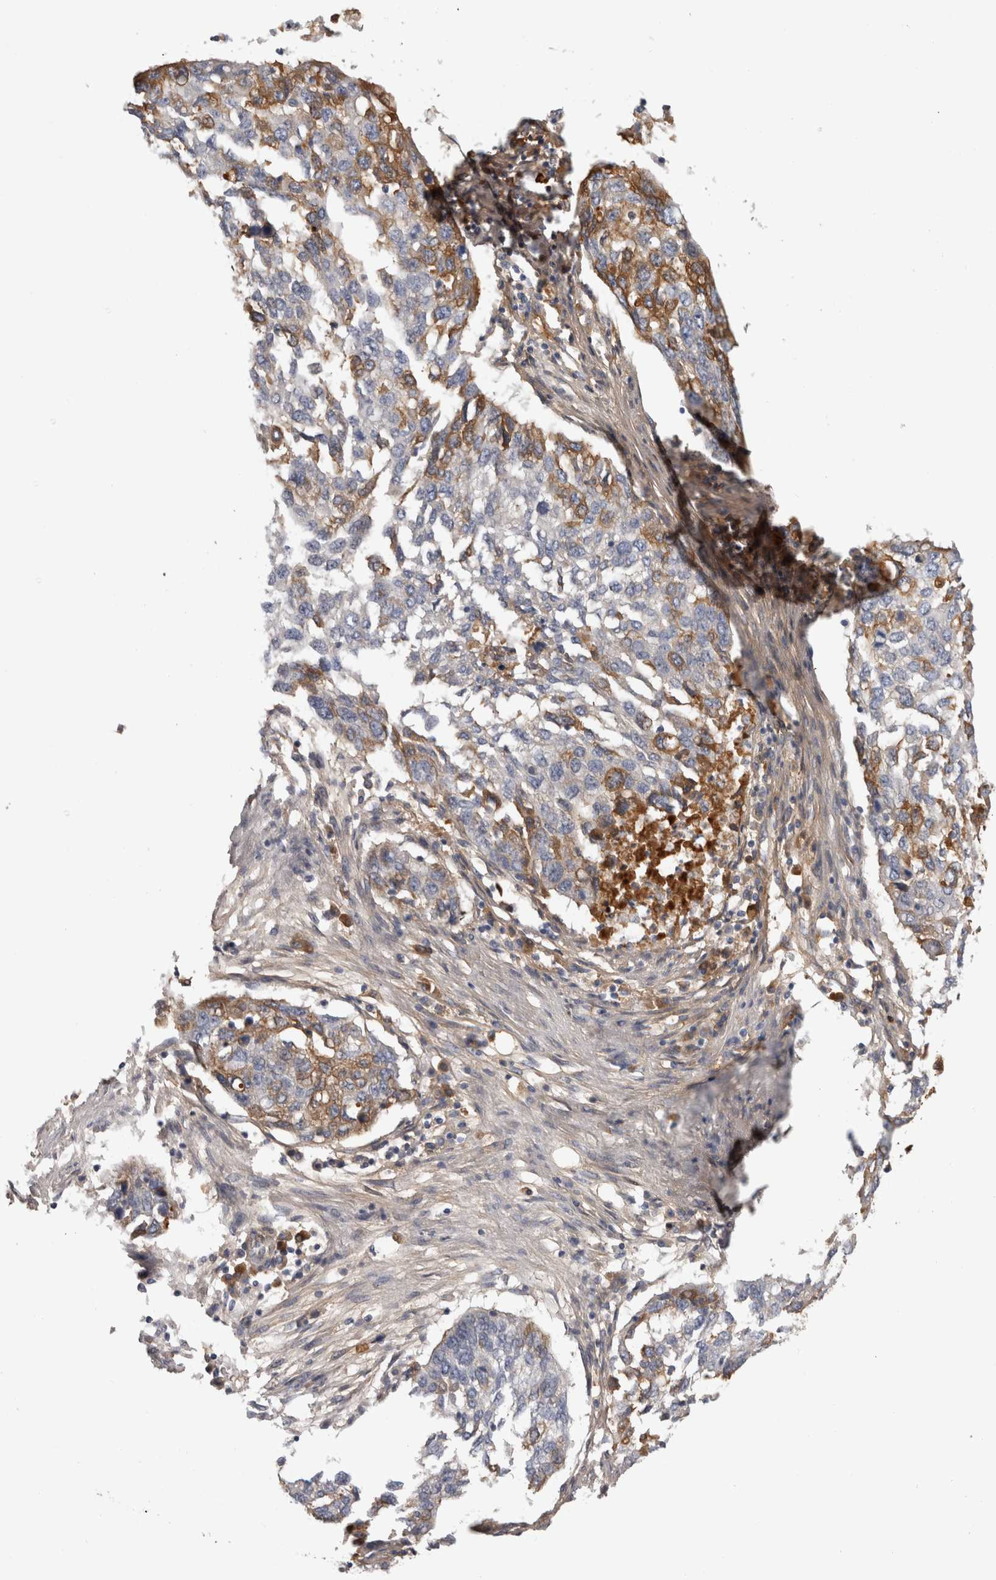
{"staining": {"intensity": "moderate", "quantity": "<25%", "location": "cytoplasmic/membranous"}, "tissue": "lung cancer", "cell_type": "Tumor cells", "image_type": "cancer", "snomed": [{"axis": "morphology", "description": "Squamous cell carcinoma, NOS"}, {"axis": "topography", "description": "Lung"}], "caption": "High-power microscopy captured an immunohistochemistry photomicrograph of squamous cell carcinoma (lung), revealing moderate cytoplasmic/membranous staining in about <25% of tumor cells. Using DAB (3,3'-diaminobenzidine) (brown) and hematoxylin (blue) stains, captured at high magnification using brightfield microscopy.", "gene": "TBCE", "patient": {"sex": "female", "age": 63}}